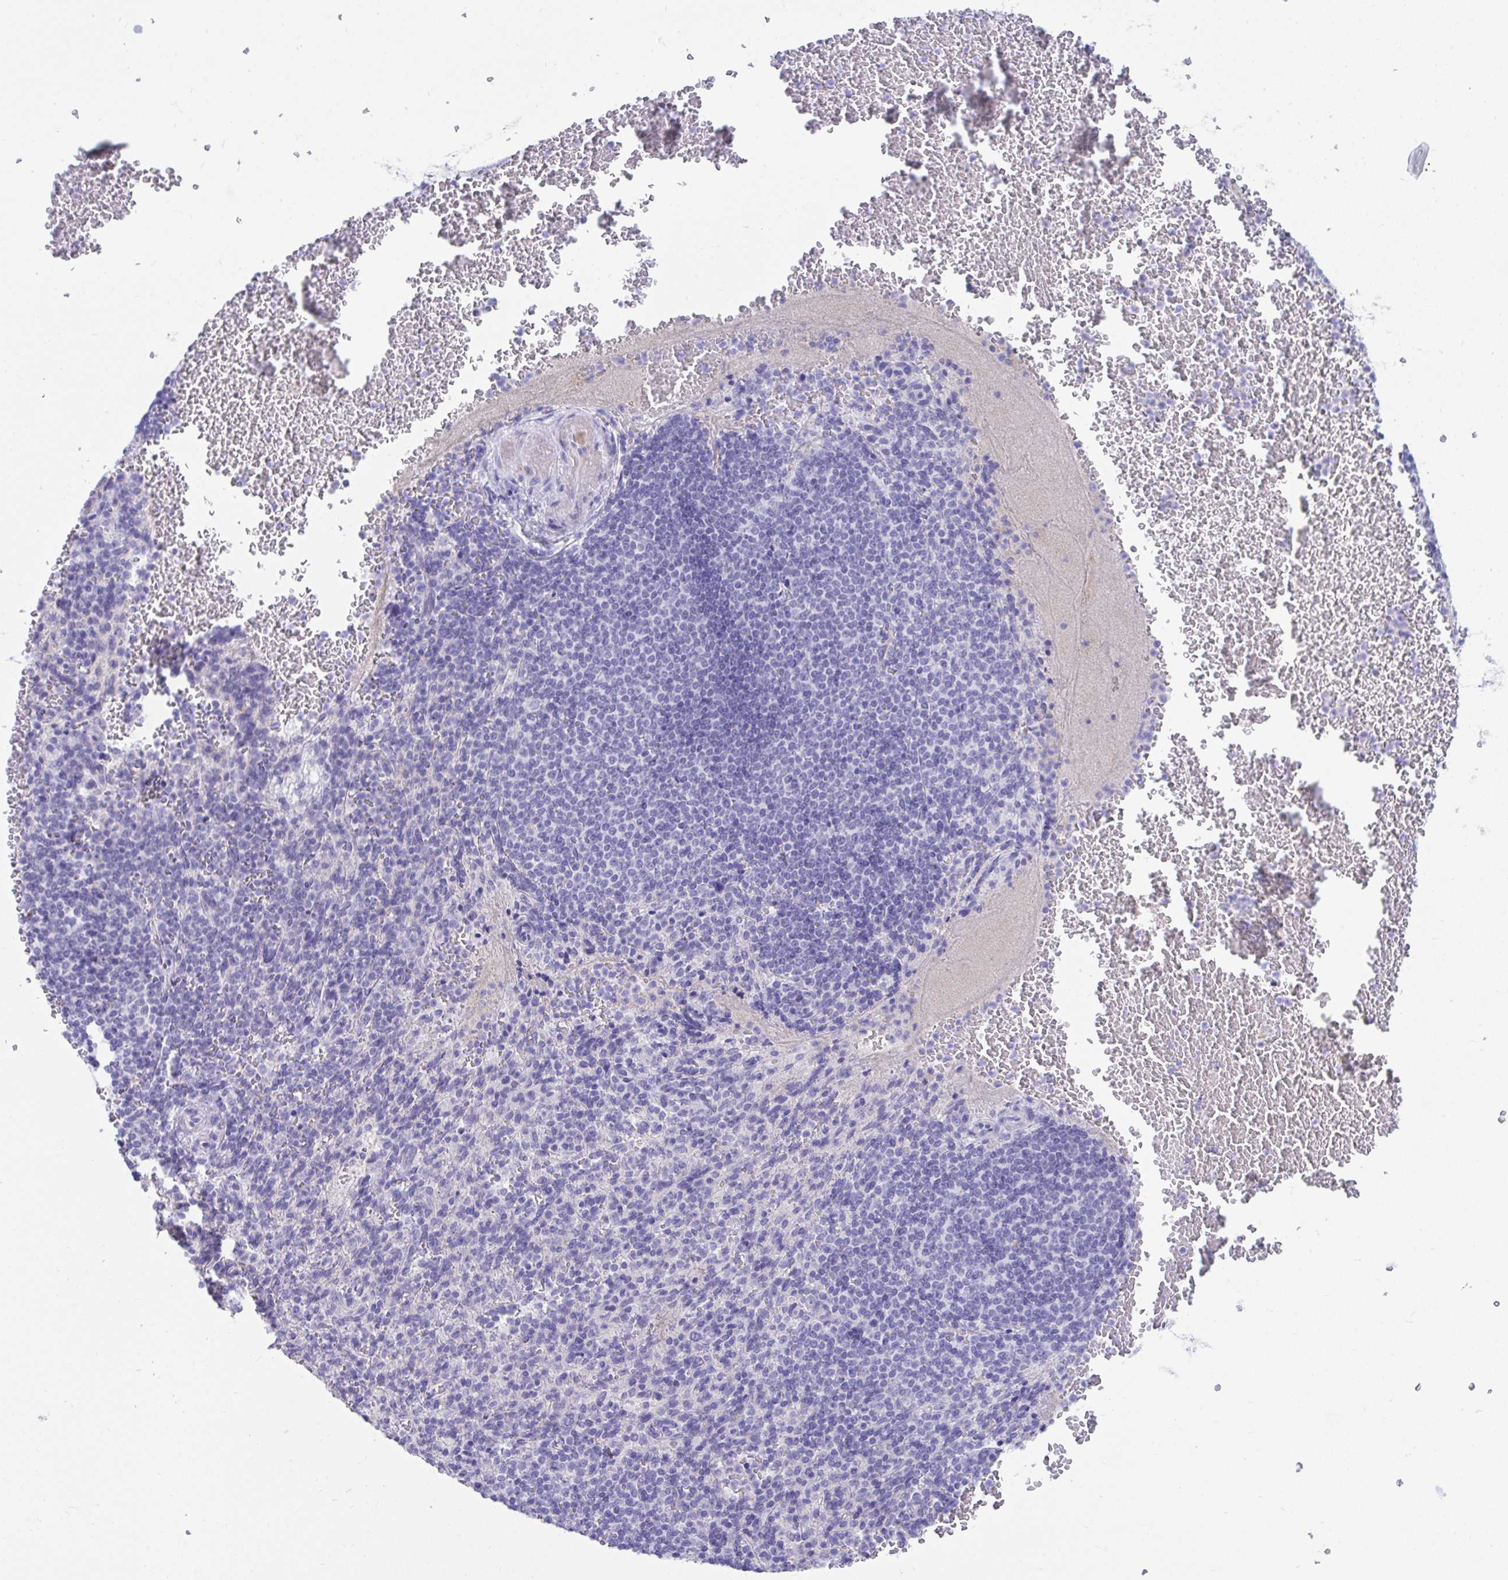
{"staining": {"intensity": "negative", "quantity": "none", "location": "none"}, "tissue": "spleen", "cell_type": "Cells in red pulp", "image_type": "normal", "snomed": [{"axis": "morphology", "description": "Normal tissue, NOS"}, {"axis": "topography", "description": "Spleen"}], "caption": "DAB (3,3'-diaminobenzidine) immunohistochemical staining of normal human spleen demonstrates no significant expression in cells in red pulp. (Brightfield microscopy of DAB (3,3'-diaminobenzidine) immunohistochemistry (IHC) at high magnification).", "gene": "SHISA8", "patient": {"sex": "female", "age": 74}}